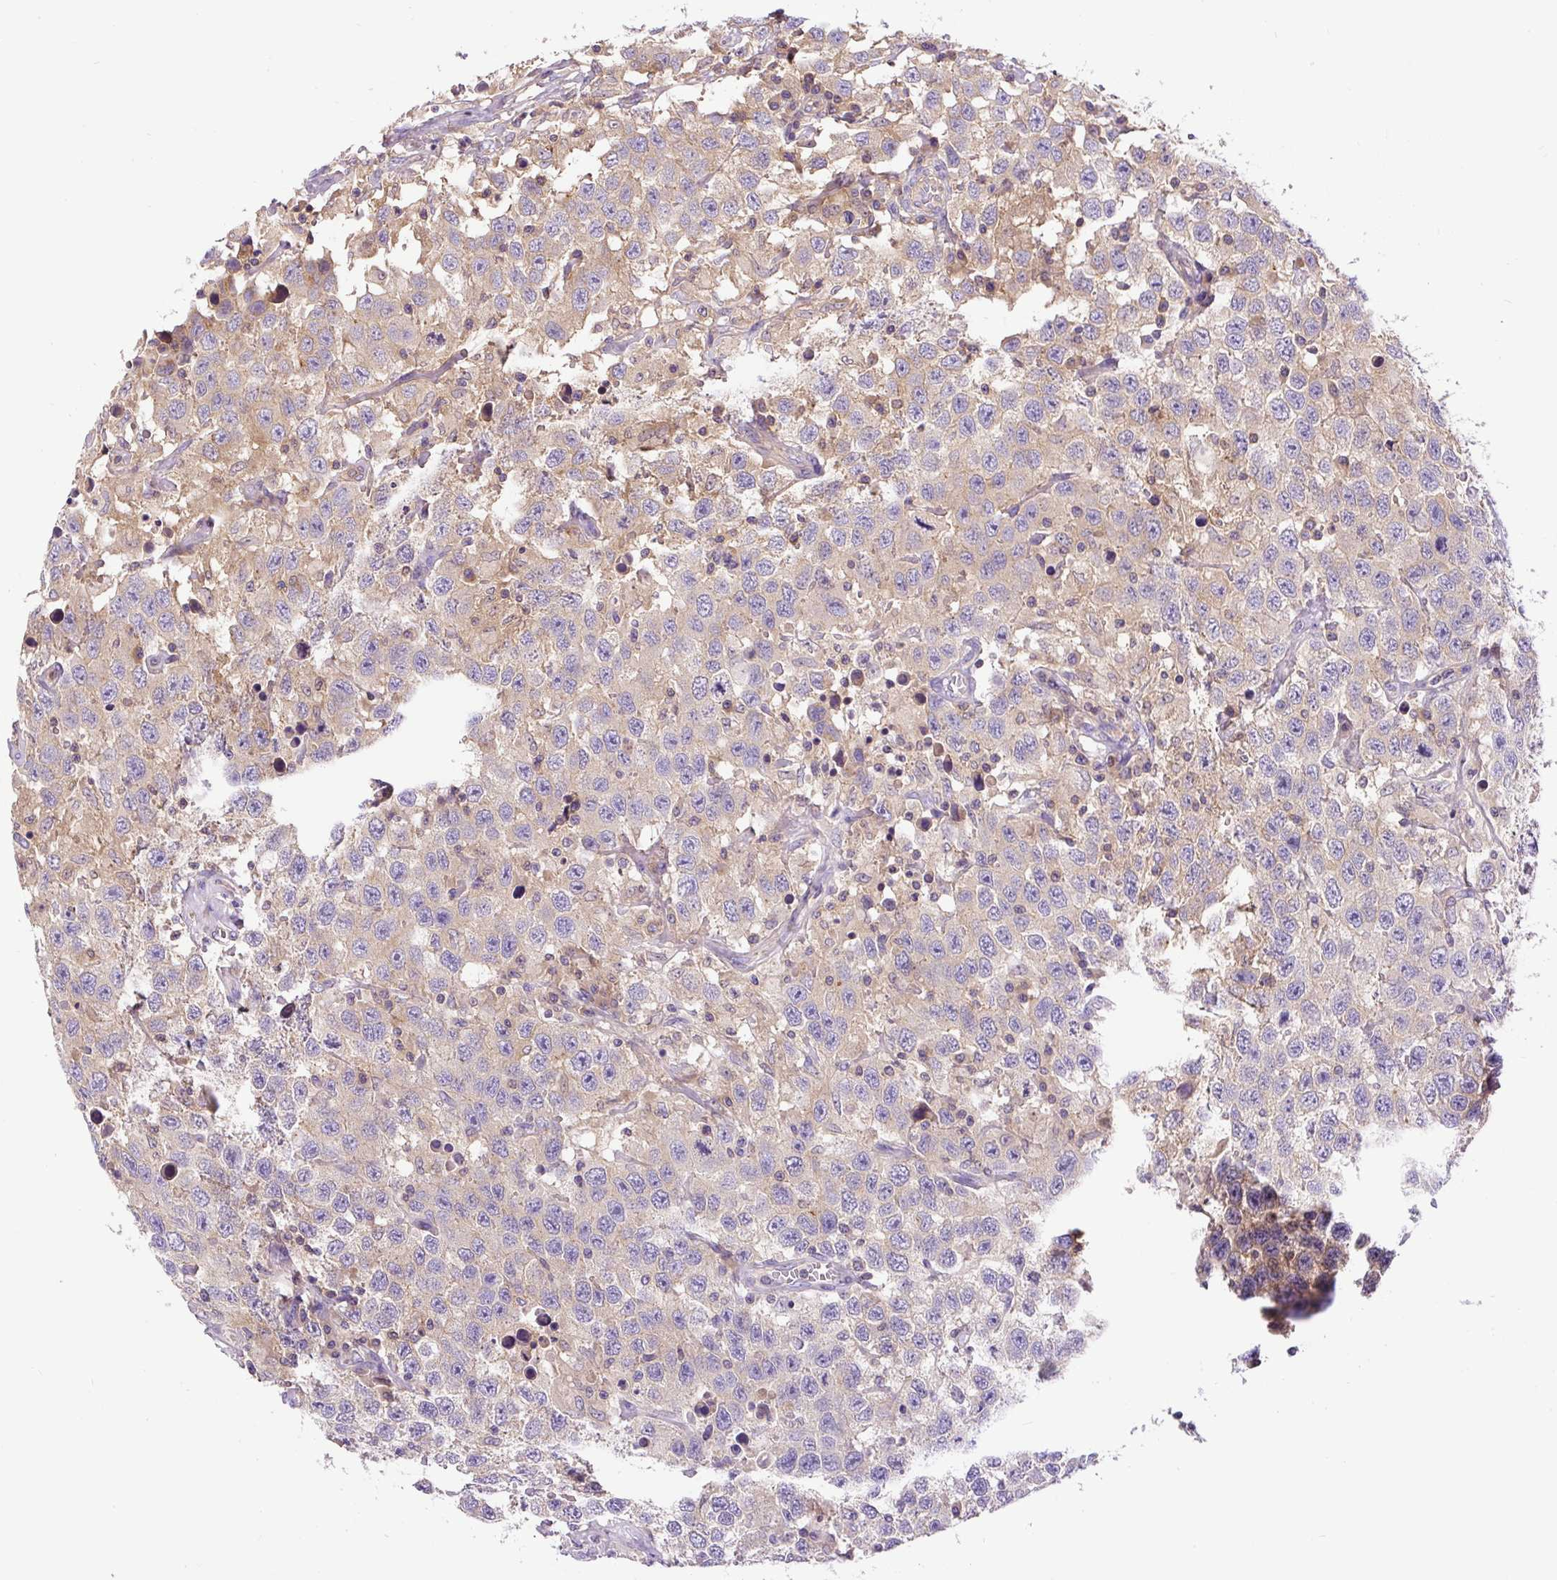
{"staining": {"intensity": "weak", "quantity": "<25%", "location": "cytoplasmic/membranous"}, "tissue": "testis cancer", "cell_type": "Tumor cells", "image_type": "cancer", "snomed": [{"axis": "morphology", "description": "Seminoma, NOS"}, {"axis": "topography", "description": "Testis"}], "caption": "Tumor cells are negative for protein expression in human testis seminoma.", "gene": "CCDC28A", "patient": {"sex": "male", "age": 41}}